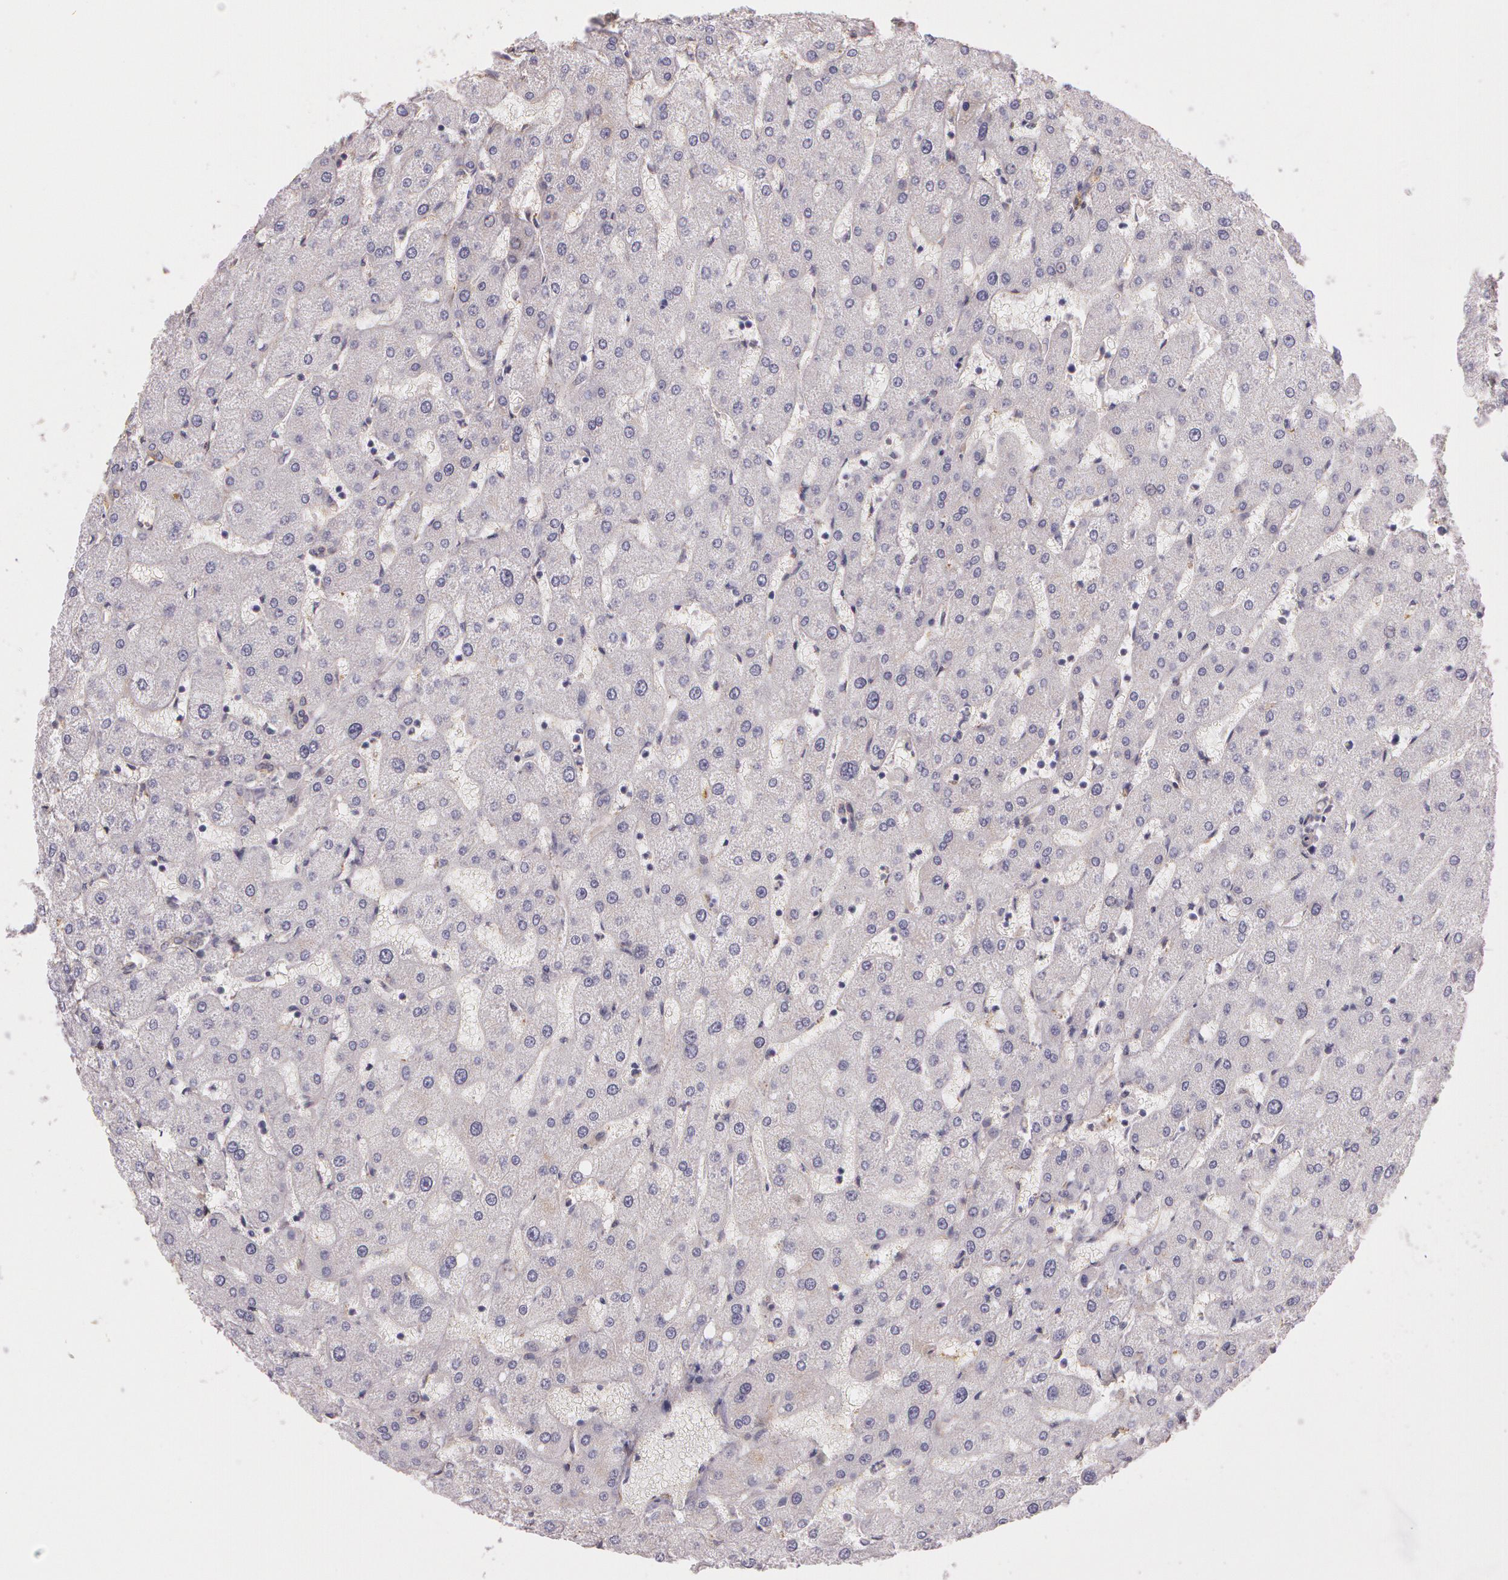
{"staining": {"intensity": "negative", "quantity": "none", "location": "none"}, "tissue": "liver", "cell_type": "Cholangiocytes", "image_type": "normal", "snomed": [{"axis": "morphology", "description": "Normal tissue, NOS"}, {"axis": "topography", "description": "Liver"}], "caption": "Human liver stained for a protein using immunohistochemistry (IHC) shows no expression in cholangiocytes.", "gene": "G2E3", "patient": {"sex": "male", "age": 67}}